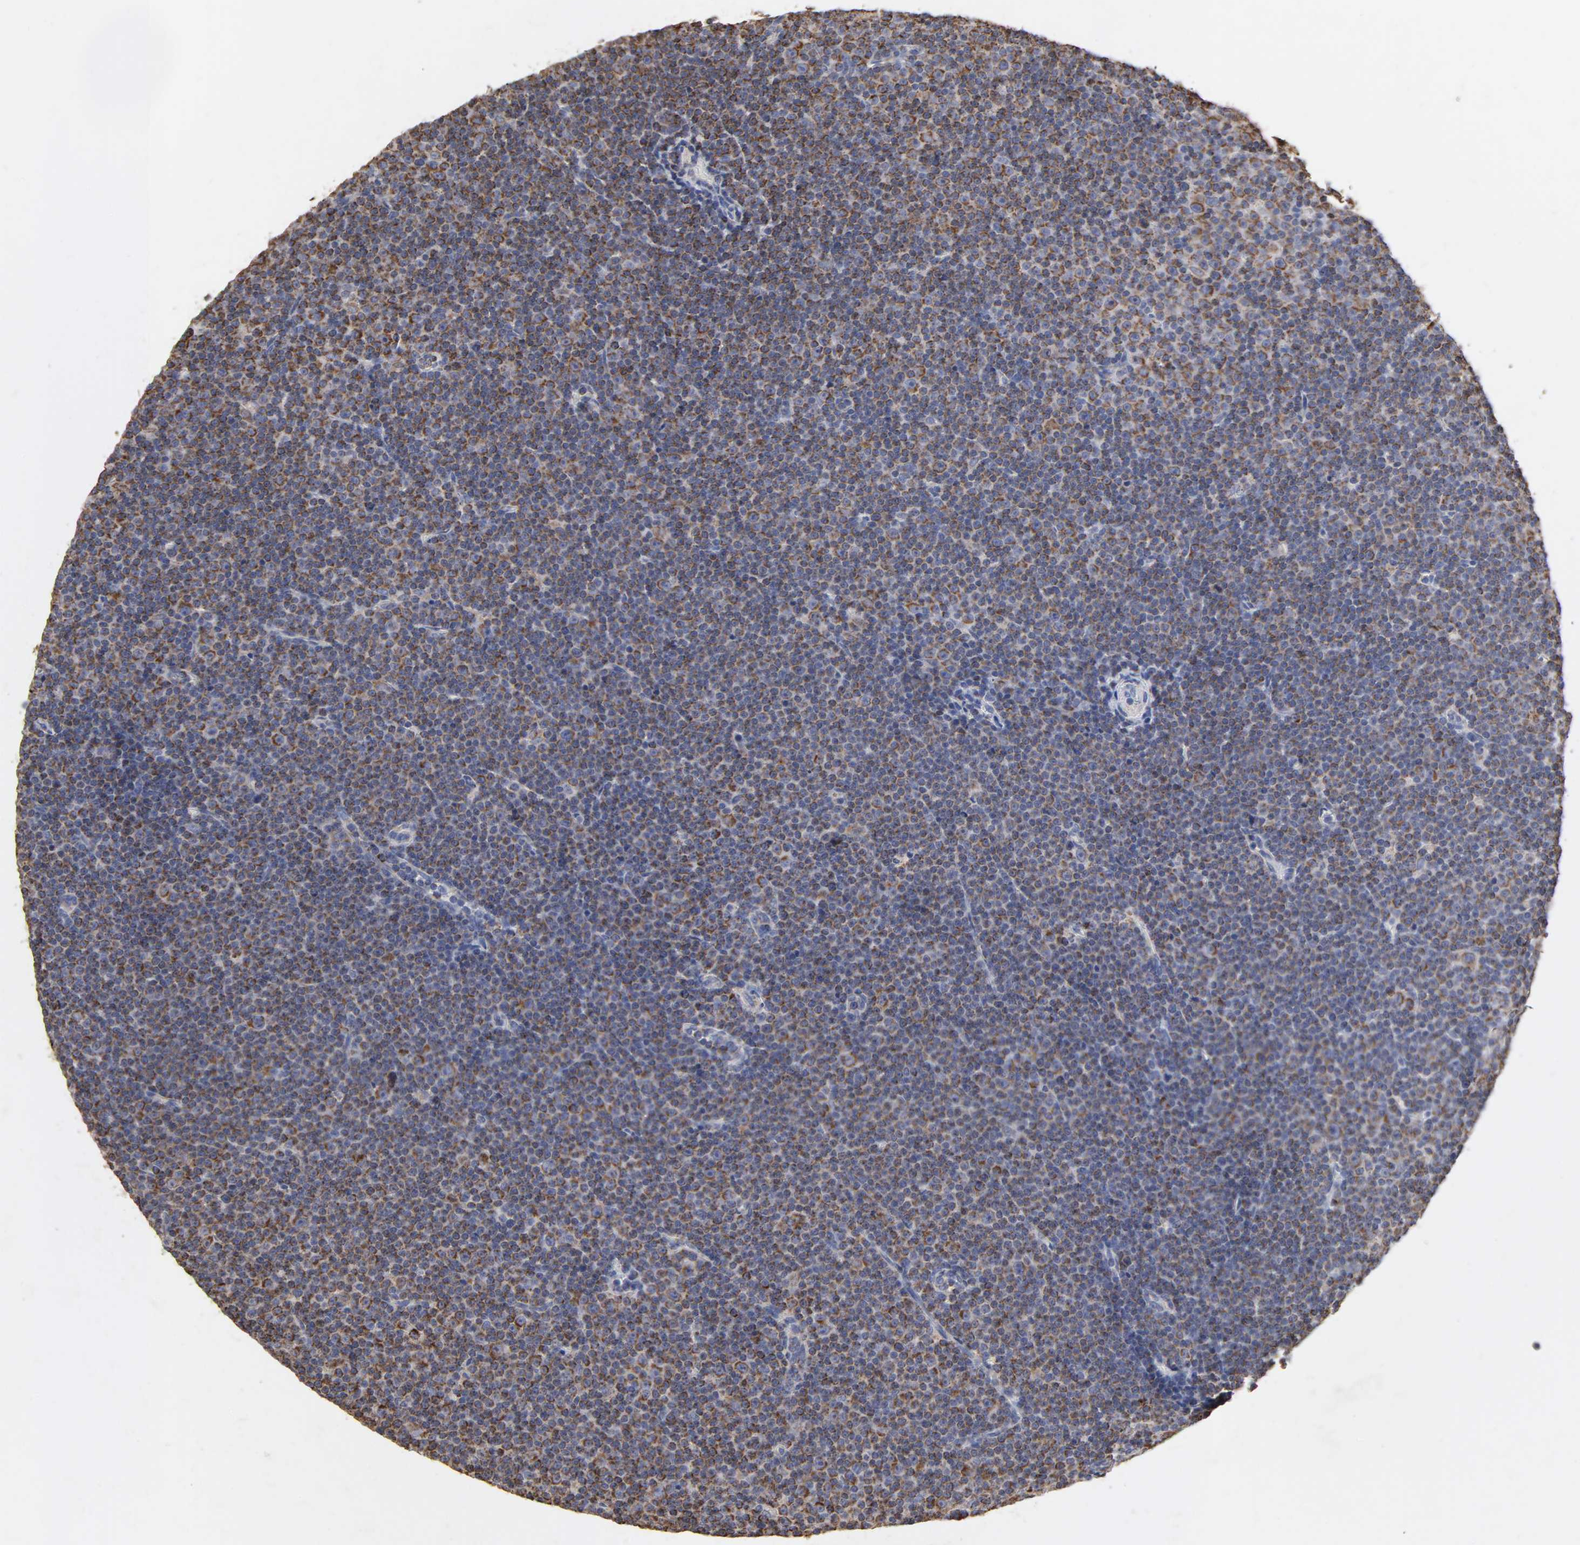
{"staining": {"intensity": "strong", "quantity": ">75%", "location": "cytoplasmic/membranous"}, "tissue": "lymphoma", "cell_type": "Tumor cells", "image_type": "cancer", "snomed": [{"axis": "morphology", "description": "Malignant lymphoma, non-Hodgkin's type, Low grade"}, {"axis": "topography", "description": "Lymph node"}], "caption": "About >75% of tumor cells in human low-grade malignant lymphoma, non-Hodgkin's type display strong cytoplasmic/membranous protein positivity as visualized by brown immunohistochemical staining.", "gene": "CYCS", "patient": {"sex": "female", "age": 67}}